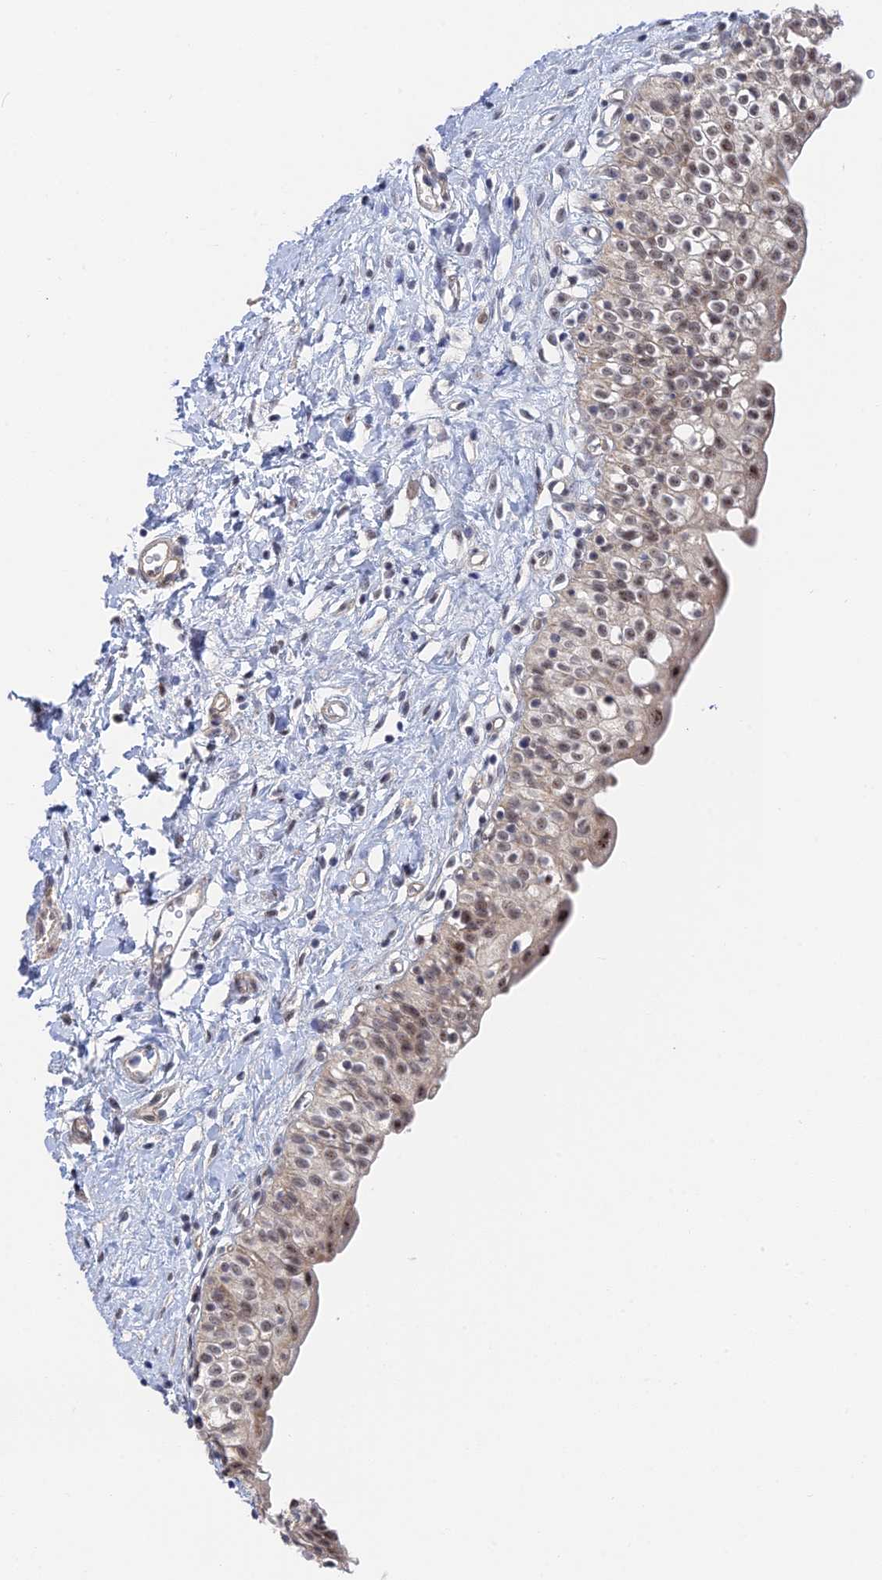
{"staining": {"intensity": "moderate", "quantity": "25%-75%", "location": "cytoplasmic/membranous,nuclear"}, "tissue": "urinary bladder", "cell_type": "Urothelial cells", "image_type": "normal", "snomed": [{"axis": "morphology", "description": "Normal tissue, NOS"}, {"axis": "topography", "description": "Urinary bladder"}], "caption": "A brown stain shows moderate cytoplasmic/membranous,nuclear positivity of a protein in urothelial cells of benign human urinary bladder.", "gene": "CFAP92", "patient": {"sex": "male", "age": 51}}